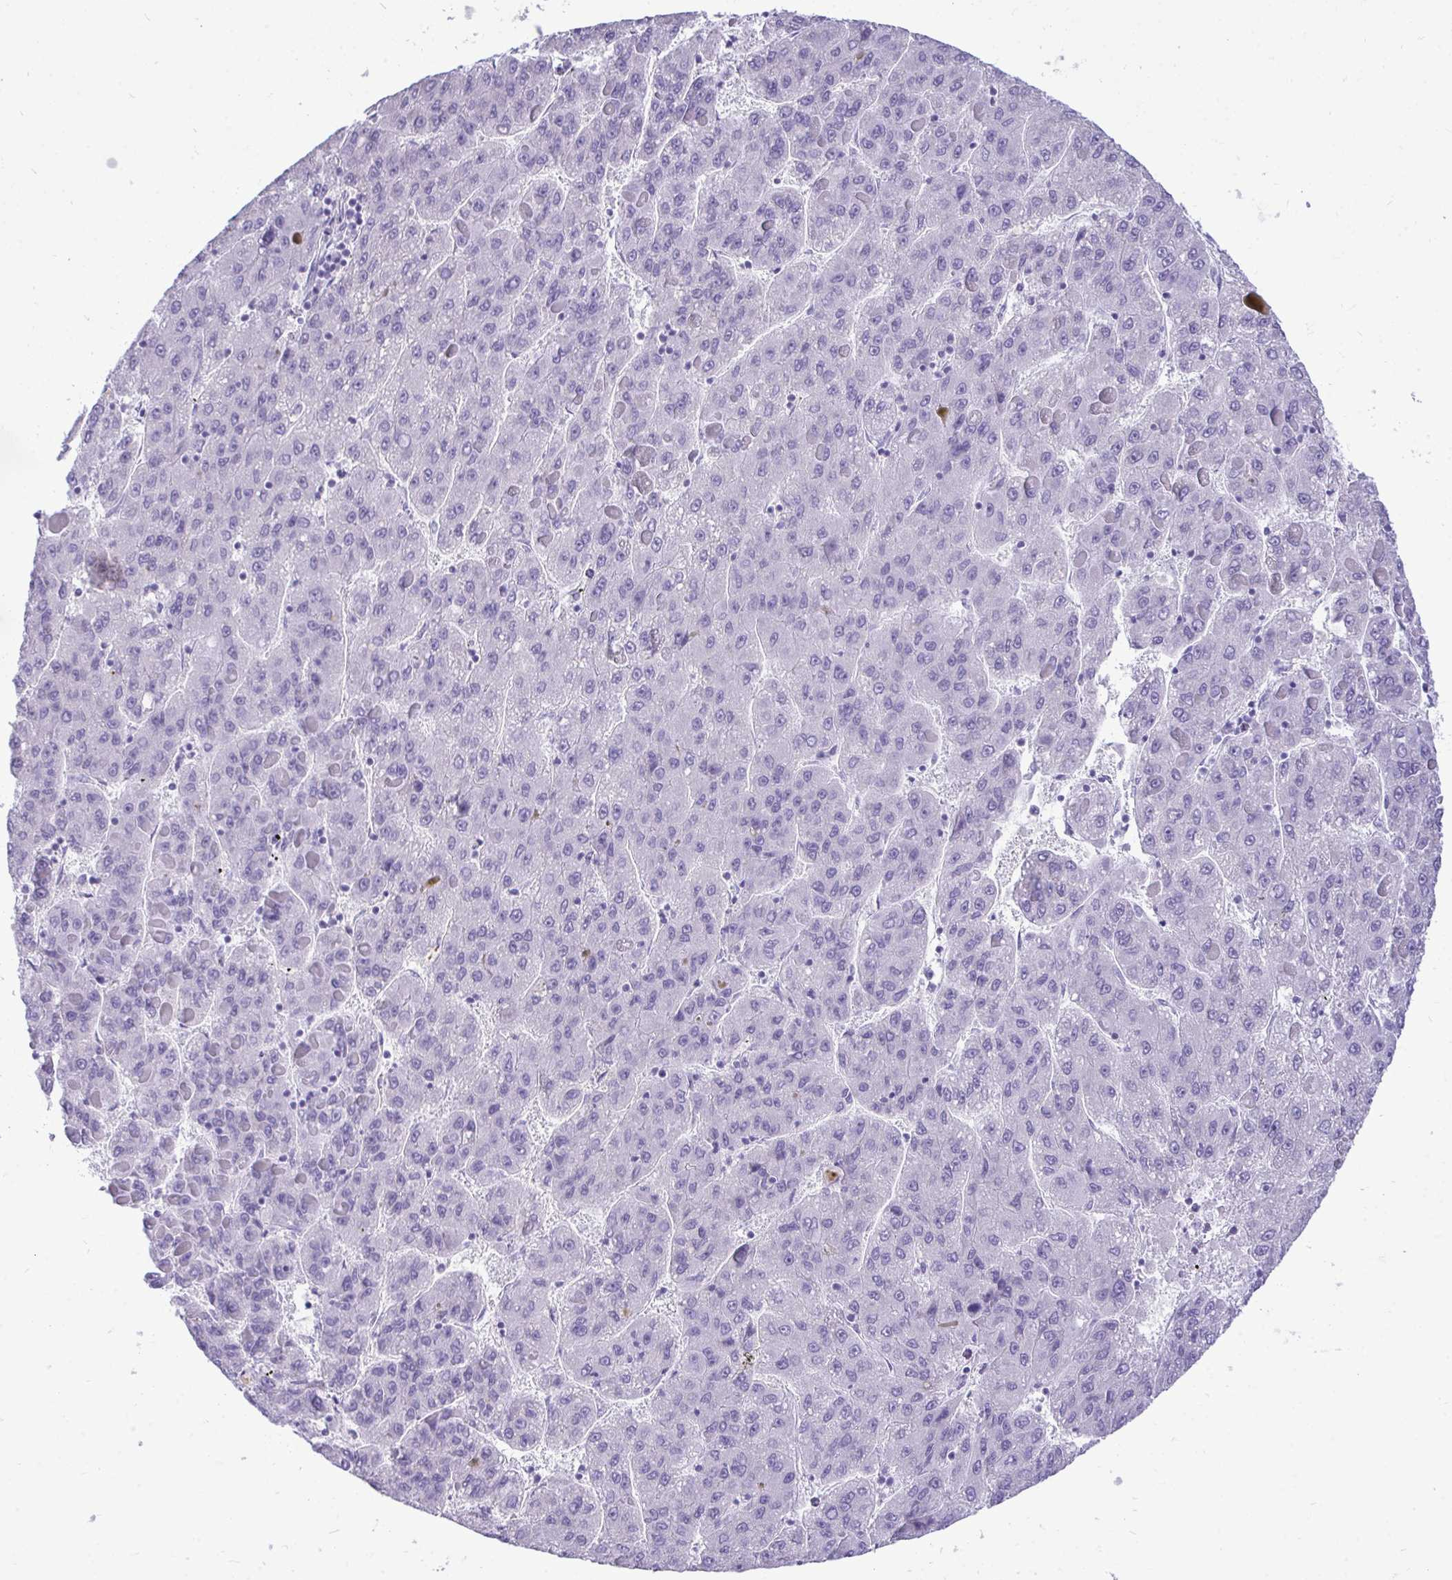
{"staining": {"intensity": "negative", "quantity": "none", "location": "none"}, "tissue": "liver cancer", "cell_type": "Tumor cells", "image_type": "cancer", "snomed": [{"axis": "morphology", "description": "Carcinoma, Hepatocellular, NOS"}, {"axis": "topography", "description": "Liver"}], "caption": "An IHC micrograph of liver cancer (hepatocellular carcinoma) is shown. There is no staining in tumor cells of liver cancer (hepatocellular carcinoma).", "gene": "PRM2", "patient": {"sex": "female", "age": 82}}